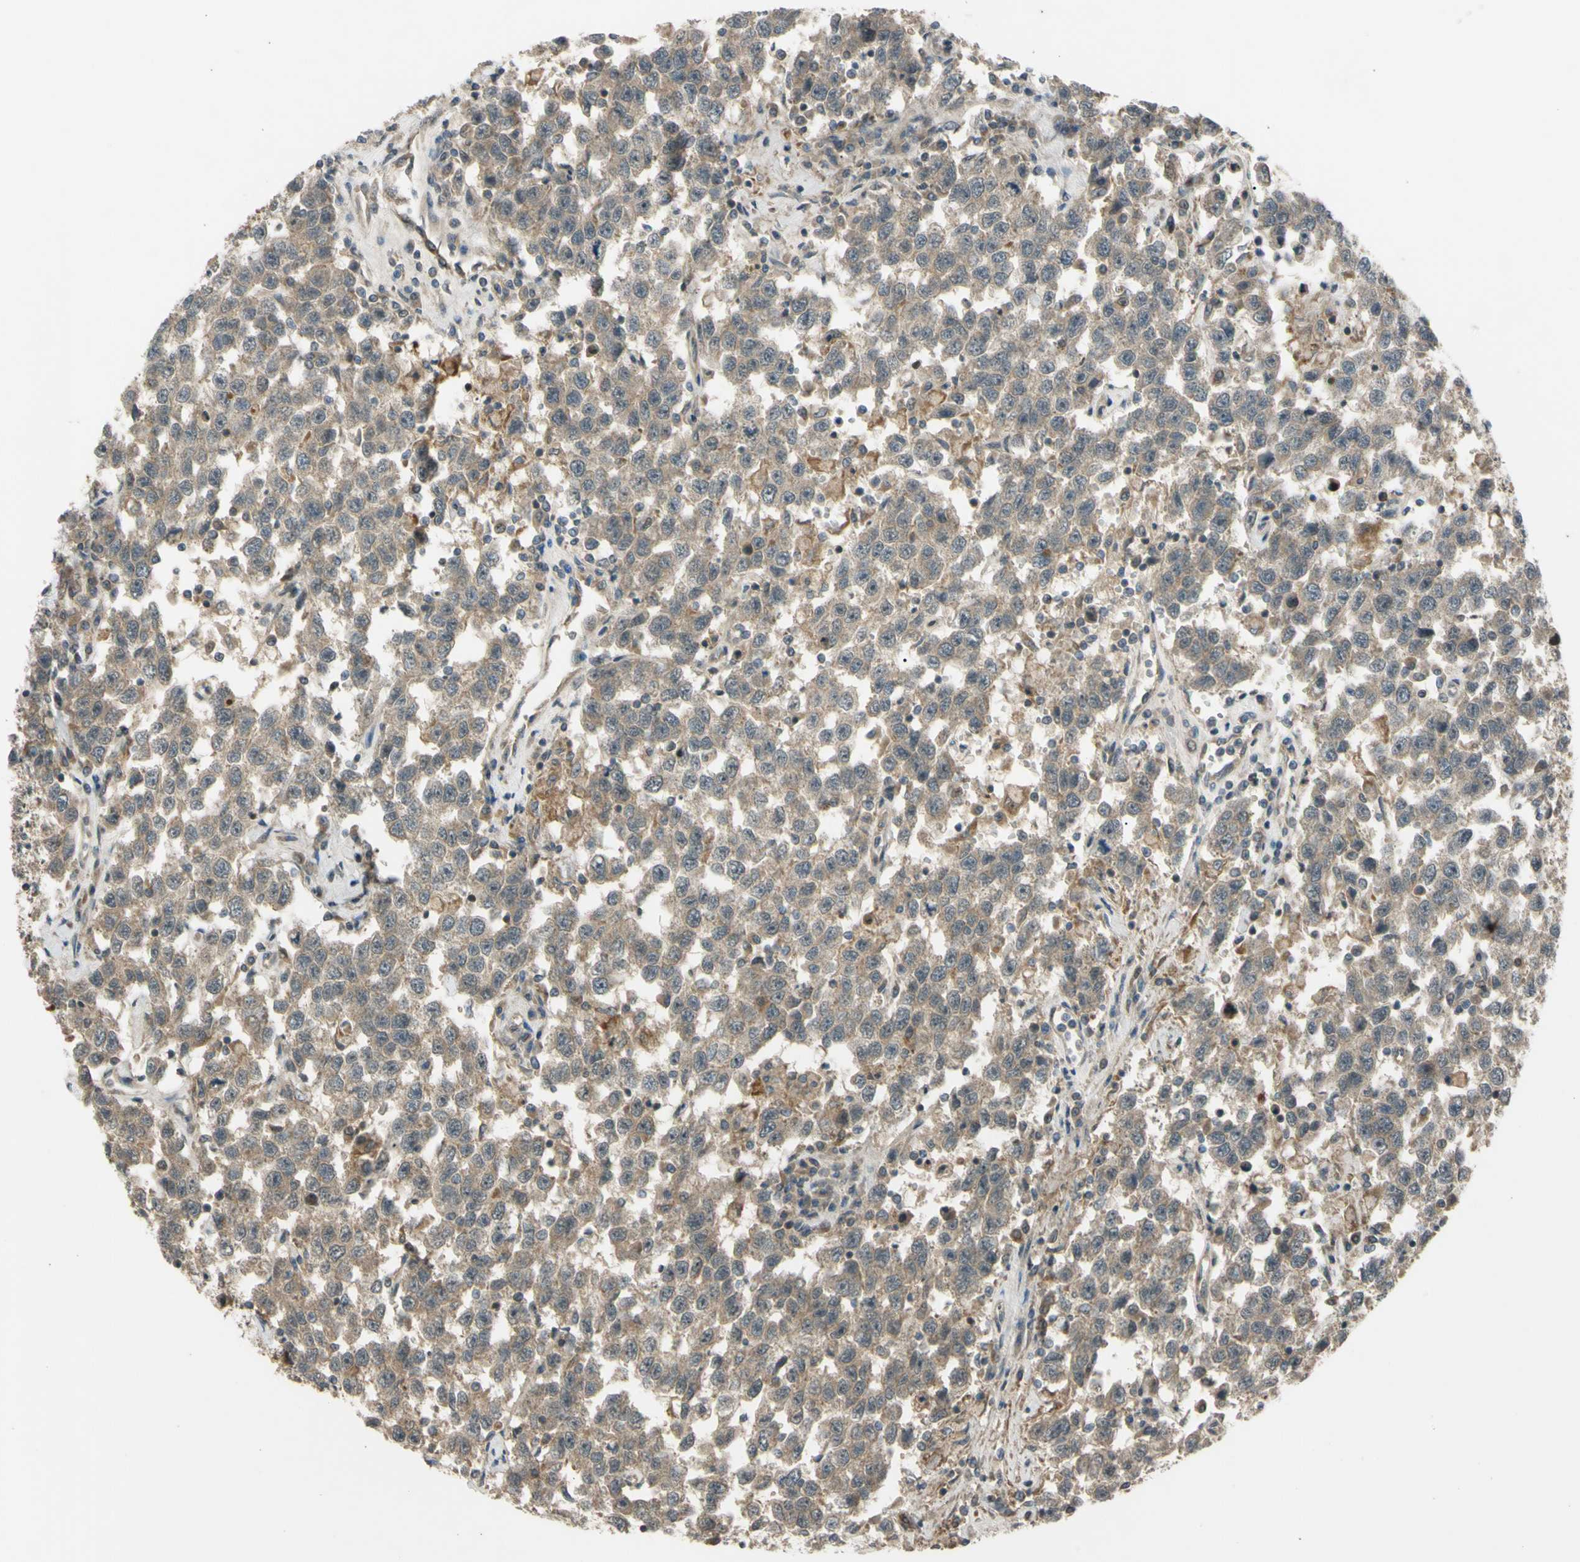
{"staining": {"intensity": "weak", "quantity": ">75%", "location": "cytoplasmic/membranous"}, "tissue": "testis cancer", "cell_type": "Tumor cells", "image_type": "cancer", "snomed": [{"axis": "morphology", "description": "Seminoma, NOS"}, {"axis": "topography", "description": "Testis"}], "caption": "Testis cancer stained with a brown dye exhibits weak cytoplasmic/membranous positive expression in approximately >75% of tumor cells.", "gene": "FLII", "patient": {"sex": "male", "age": 41}}